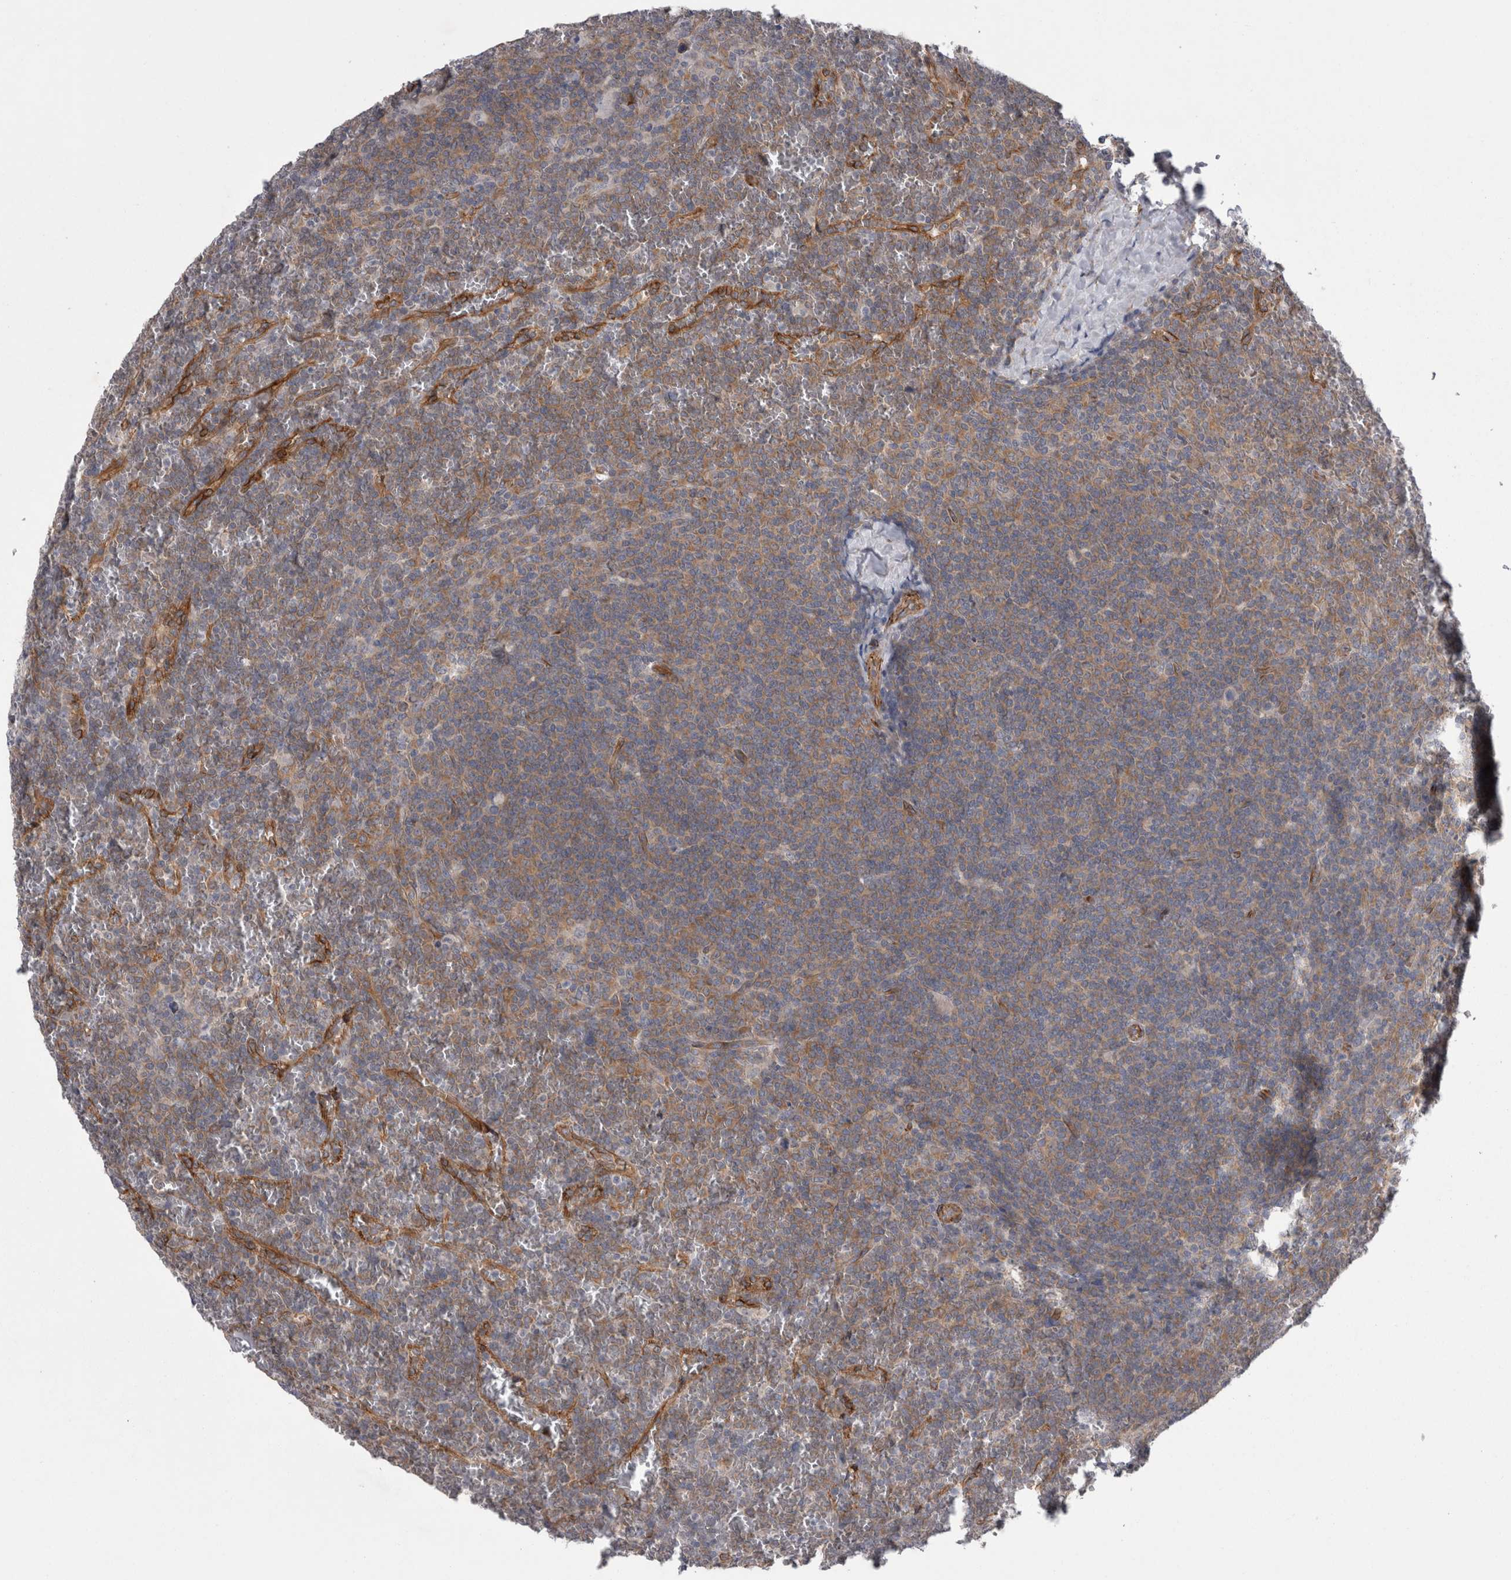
{"staining": {"intensity": "moderate", "quantity": "25%-75%", "location": "cytoplasmic/membranous"}, "tissue": "lymphoma", "cell_type": "Tumor cells", "image_type": "cancer", "snomed": [{"axis": "morphology", "description": "Malignant lymphoma, non-Hodgkin's type, Low grade"}, {"axis": "topography", "description": "Spleen"}], "caption": "A histopathology image of human malignant lymphoma, non-Hodgkin's type (low-grade) stained for a protein demonstrates moderate cytoplasmic/membranous brown staining in tumor cells. (brown staining indicates protein expression, while blue staining denotes nuclei).", "gene": "DDX6", "patient": {"sex": "female", "age": 19}}